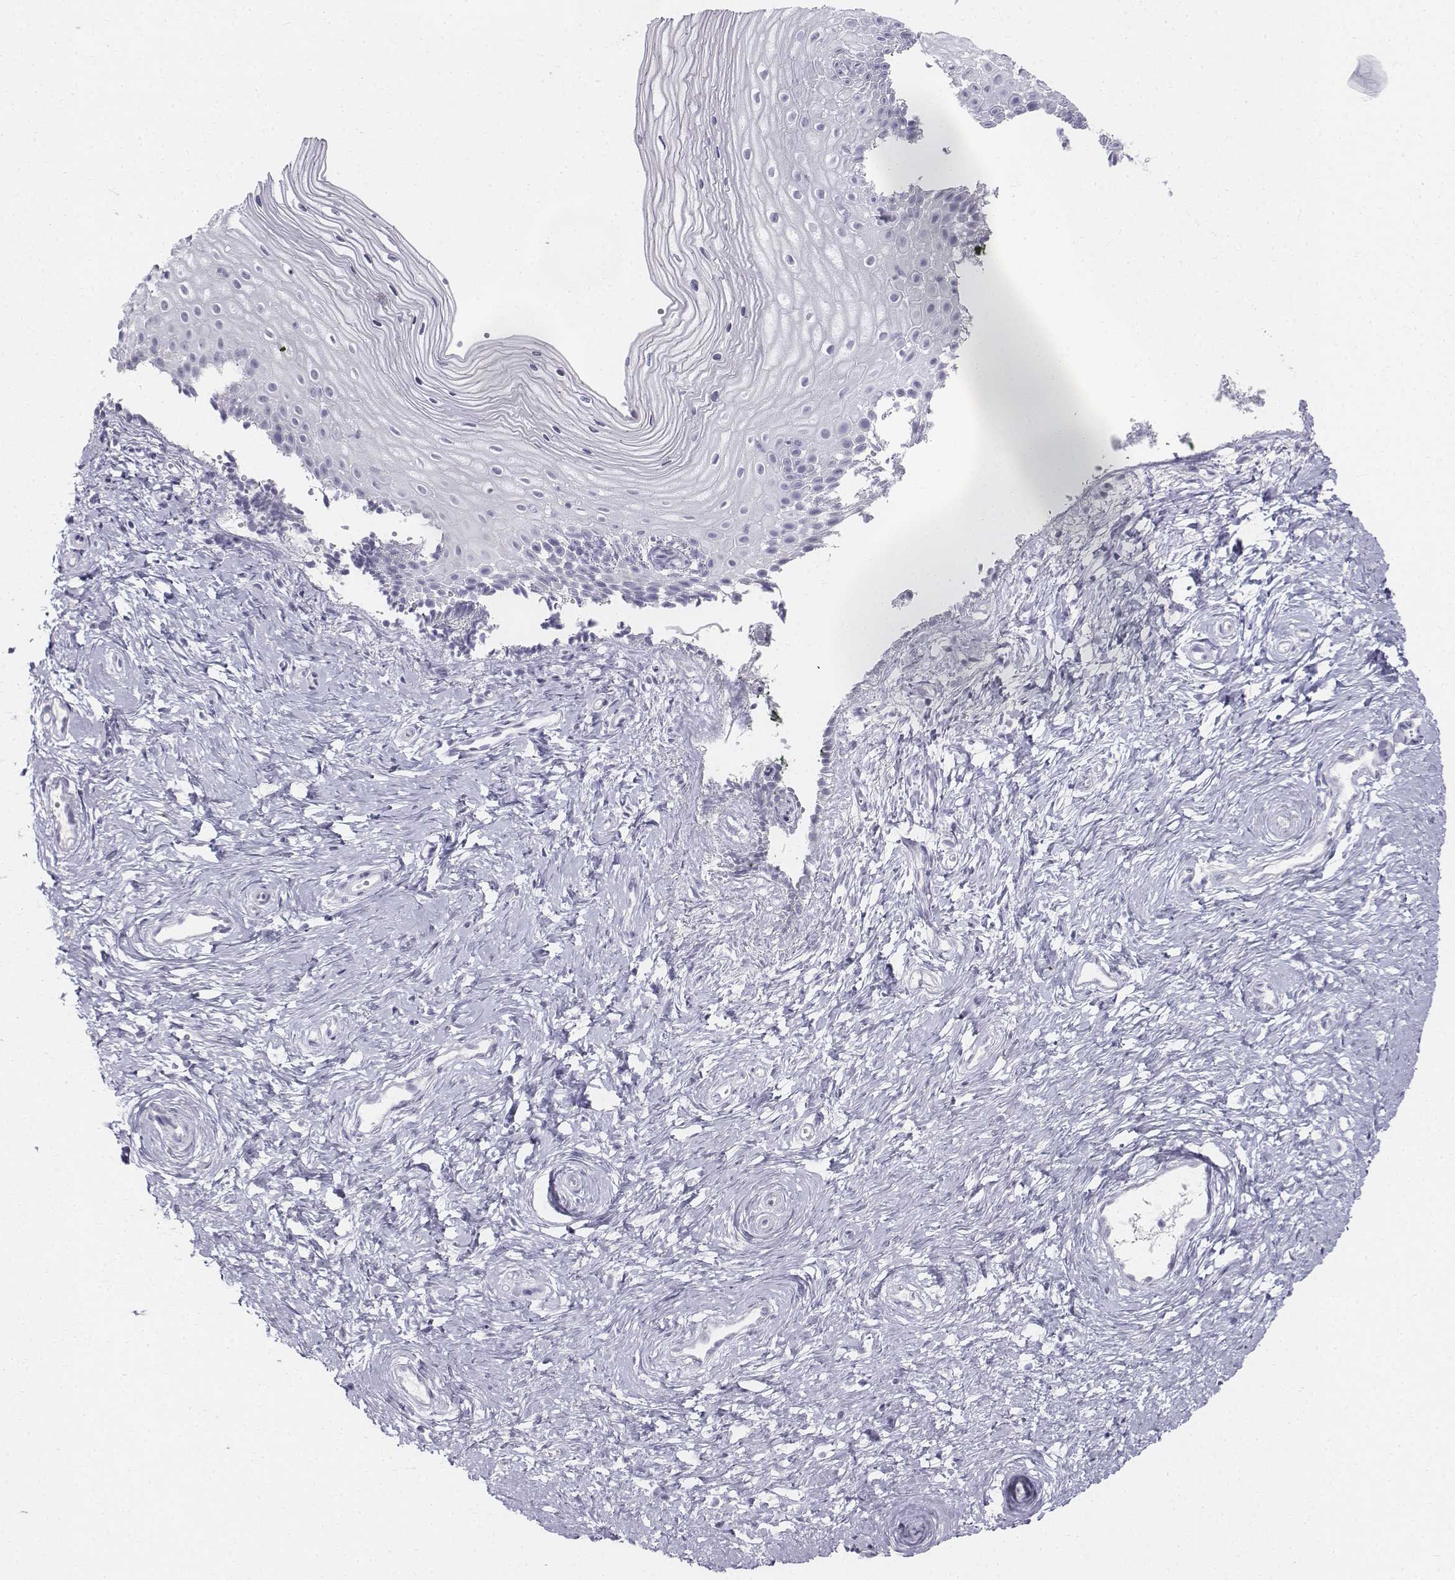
{"staining": {"intensity": "negative", "quantity": "none", "location": "none"}, "tissue": "vagina", "cell_type": "Squamous epithelial cells", "image_type": "normal", "snomed": [{"axis": "morphology", "description": "Normal tissue, NOS"}, {"axis": "topography", "description": "Vagina"}], "caption": "A high-resolution photomicrograph shows IHC staining of benign vagina, which demonstrates no significant expression in squamous epithelial cells.", "gene": "TH", "patient": {"sex": "female", "age": 38}}